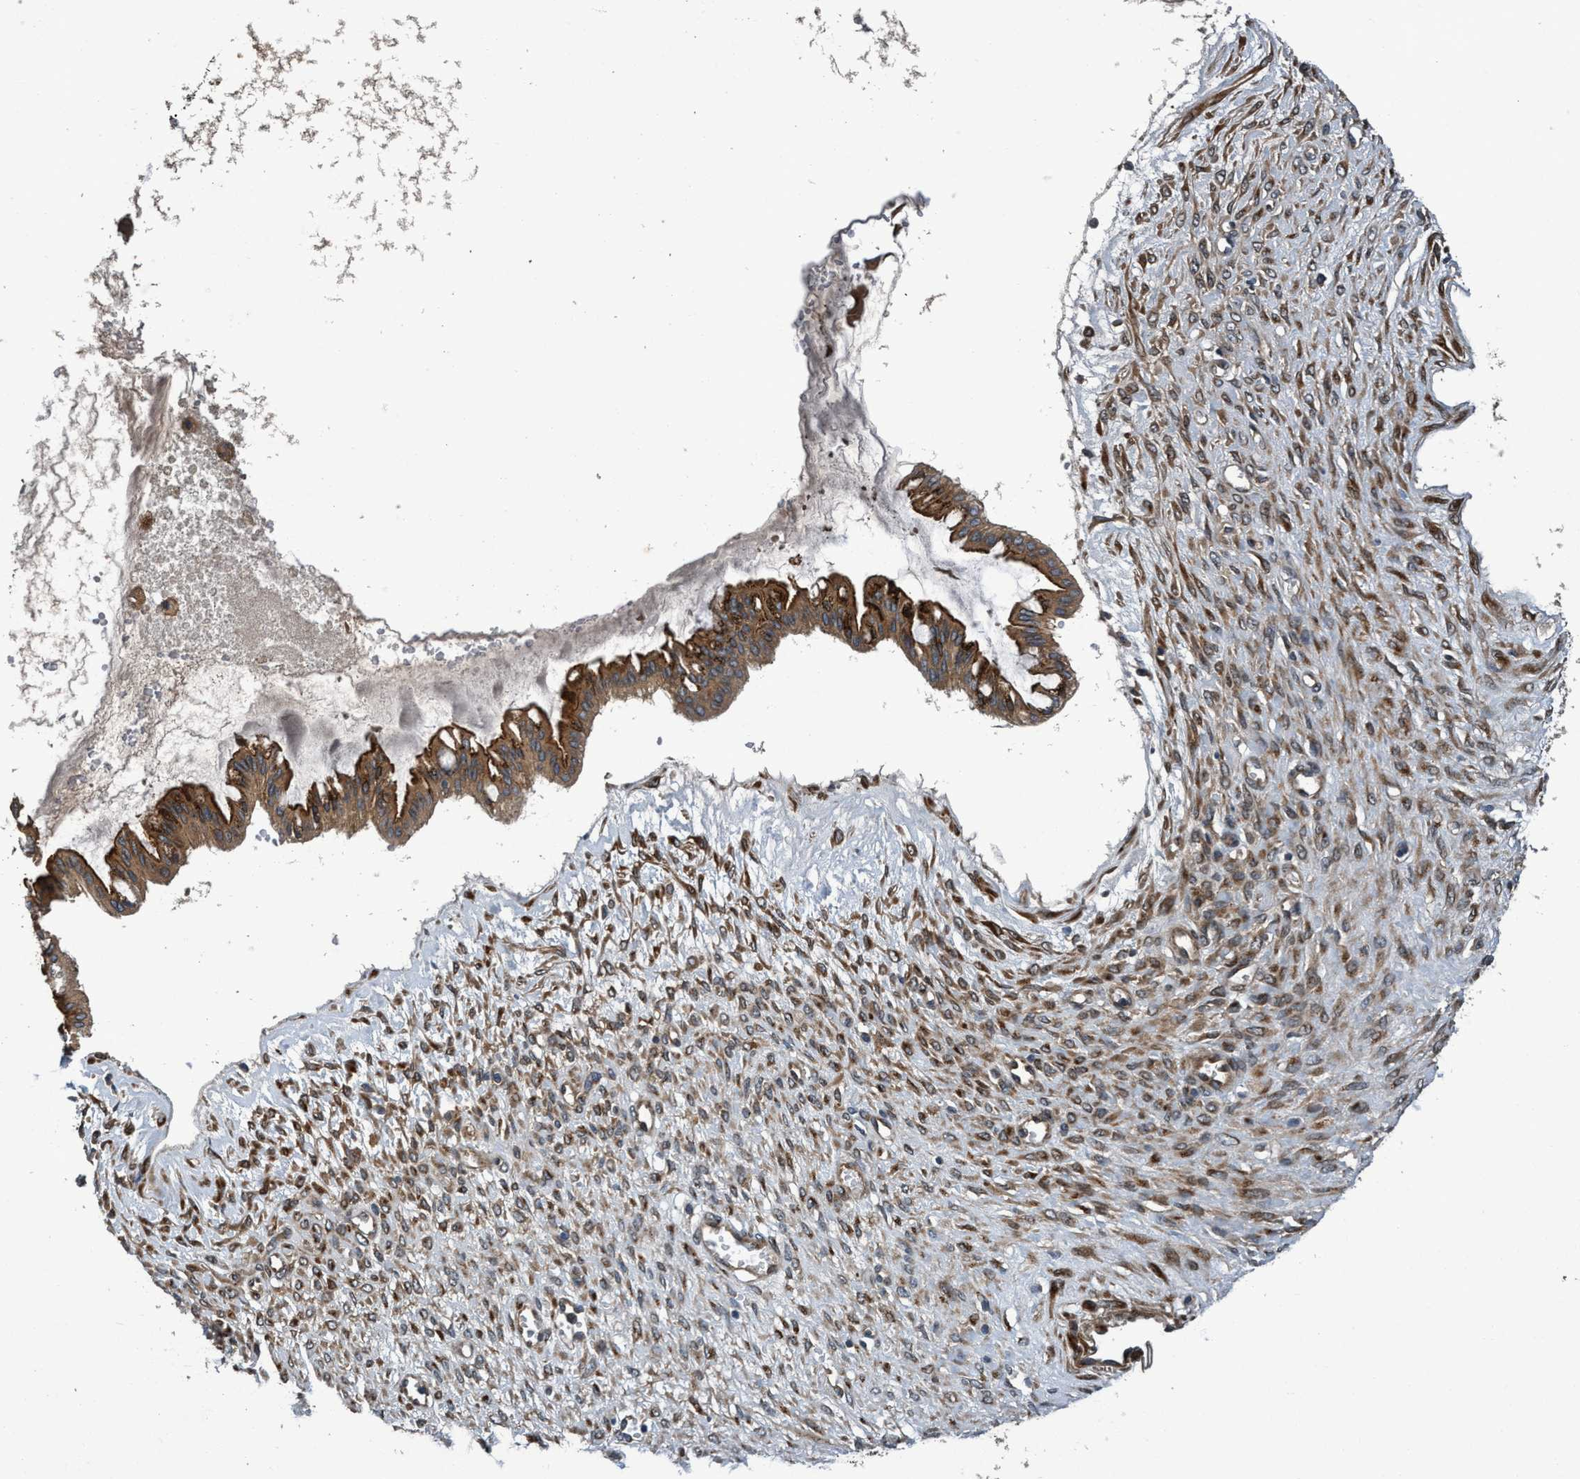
{"staining": {"intensity": "moderate", "quantity": "25%-75%", "location": "cytoplasmic/membranous"}, "tissue": "ovarian cancer", "cell_type": "Tumor cells", "image_type": "cancer", "snomed": [{"axis": "morphology", "description": "Cystadenocarcinoma, mucinous, NOS"}, {"axis": "topography", "description": "Ovary"}], "caption": "IHC photomicrograph of neoplastic tissue: mucinous cystadenocarcinoma (ovarian) stained using IHC shows medium levels of moderate protein expression localized specifically in the cytoplasmic/membranous of tumor cells, appearing as a cytoplasmic/membranous brown color.", "gene": "MACC1", "patient": {"sex": "female", "age": 73}}